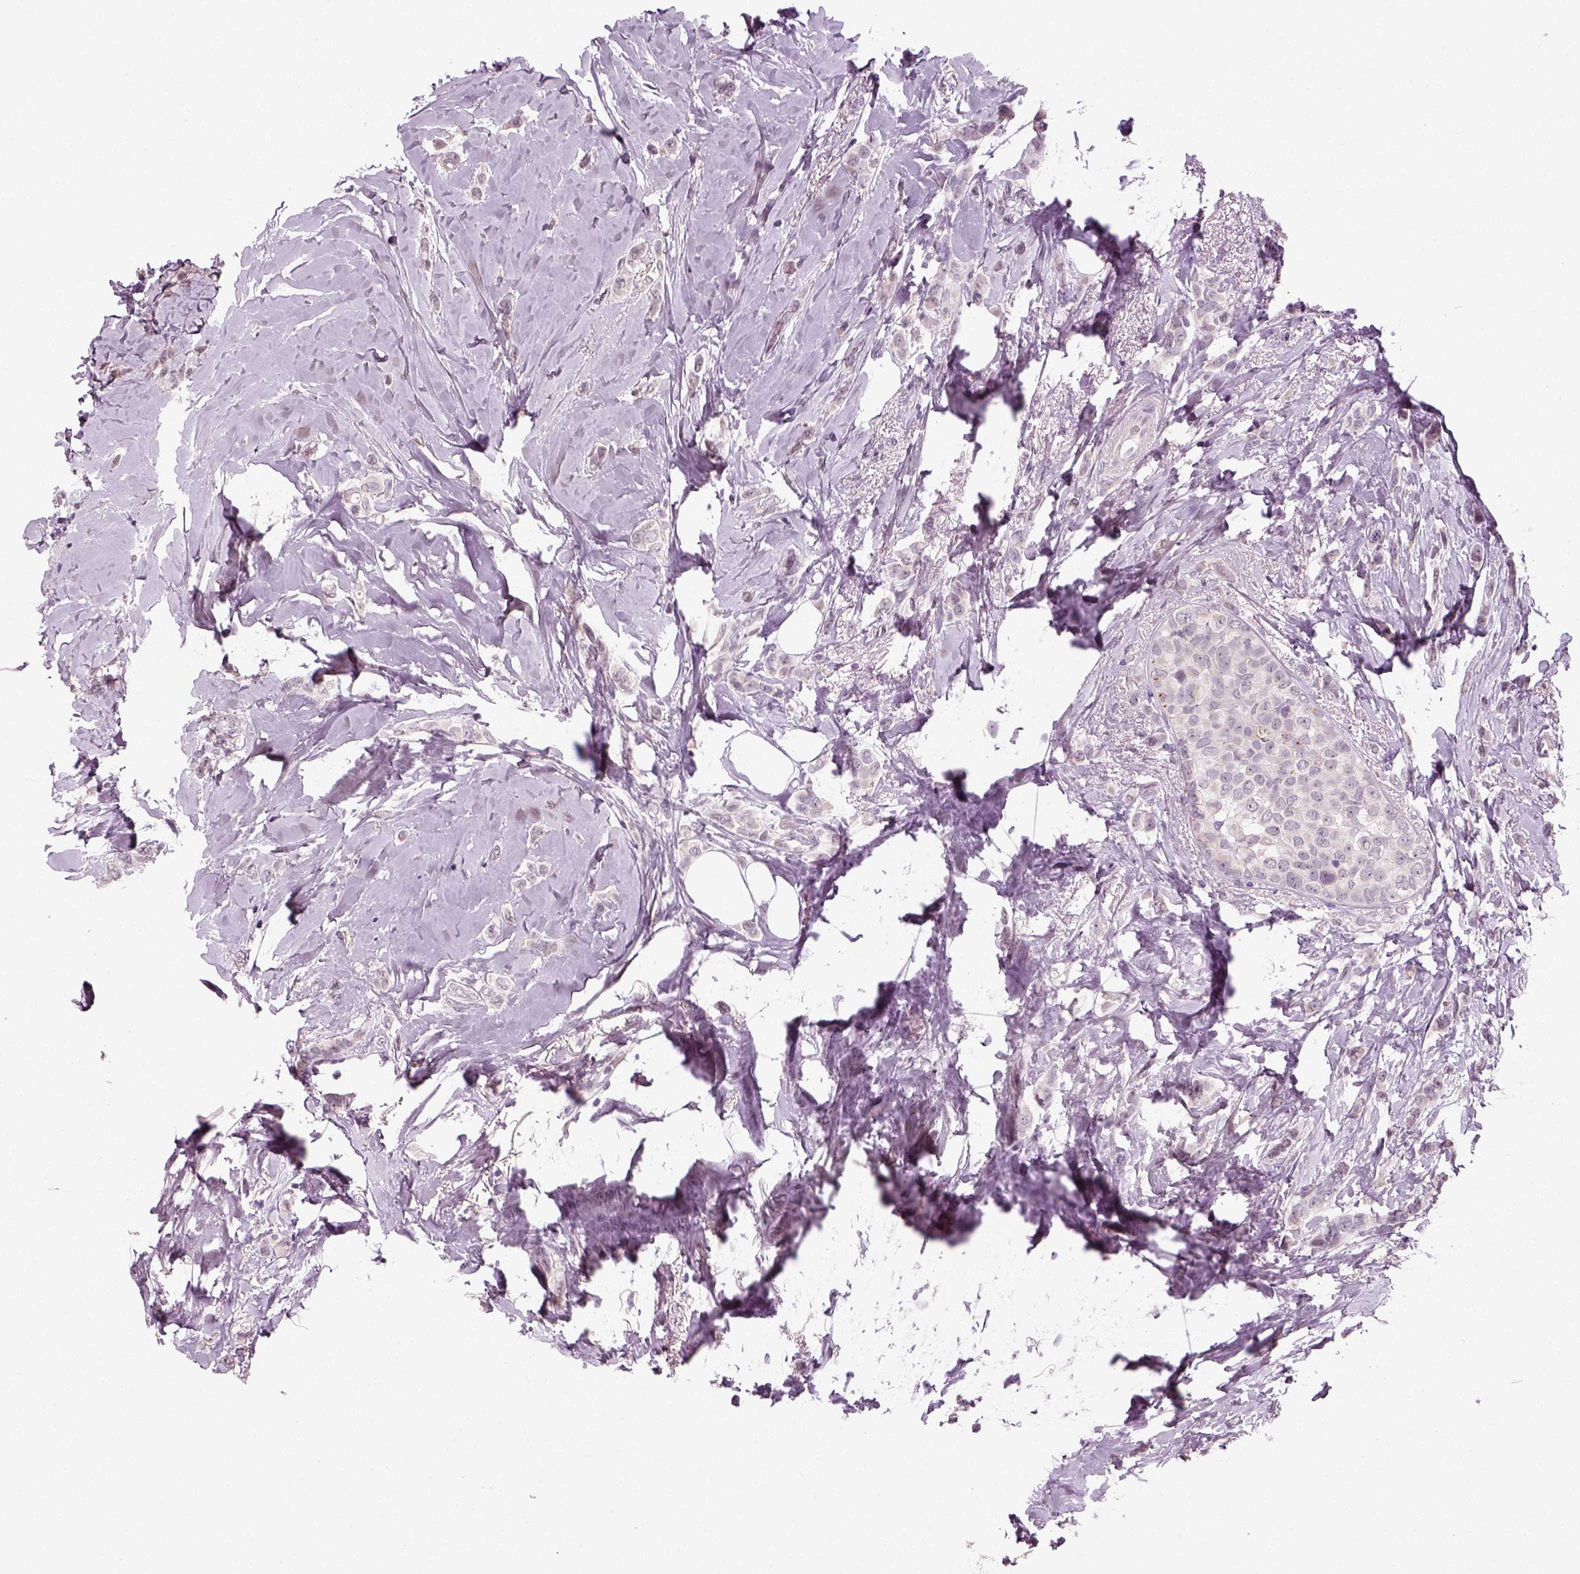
{"staining": {"intensity": "negative", "quantity": "none", "location": "none"}, "tissue": "breast cancer", "cell_type": "Tumor cells", "image_type": "cancer", "snomed": [{"axis": "morphology", "description": "Lobular carcinoma"}, {"axis": "topography", "description": "Breast"}], "caption": "Tumor cells are negative for protein expression in human breast cancer.", "gene": "SYNGAP1", "patient": {"sex": "female", "age": 66}}